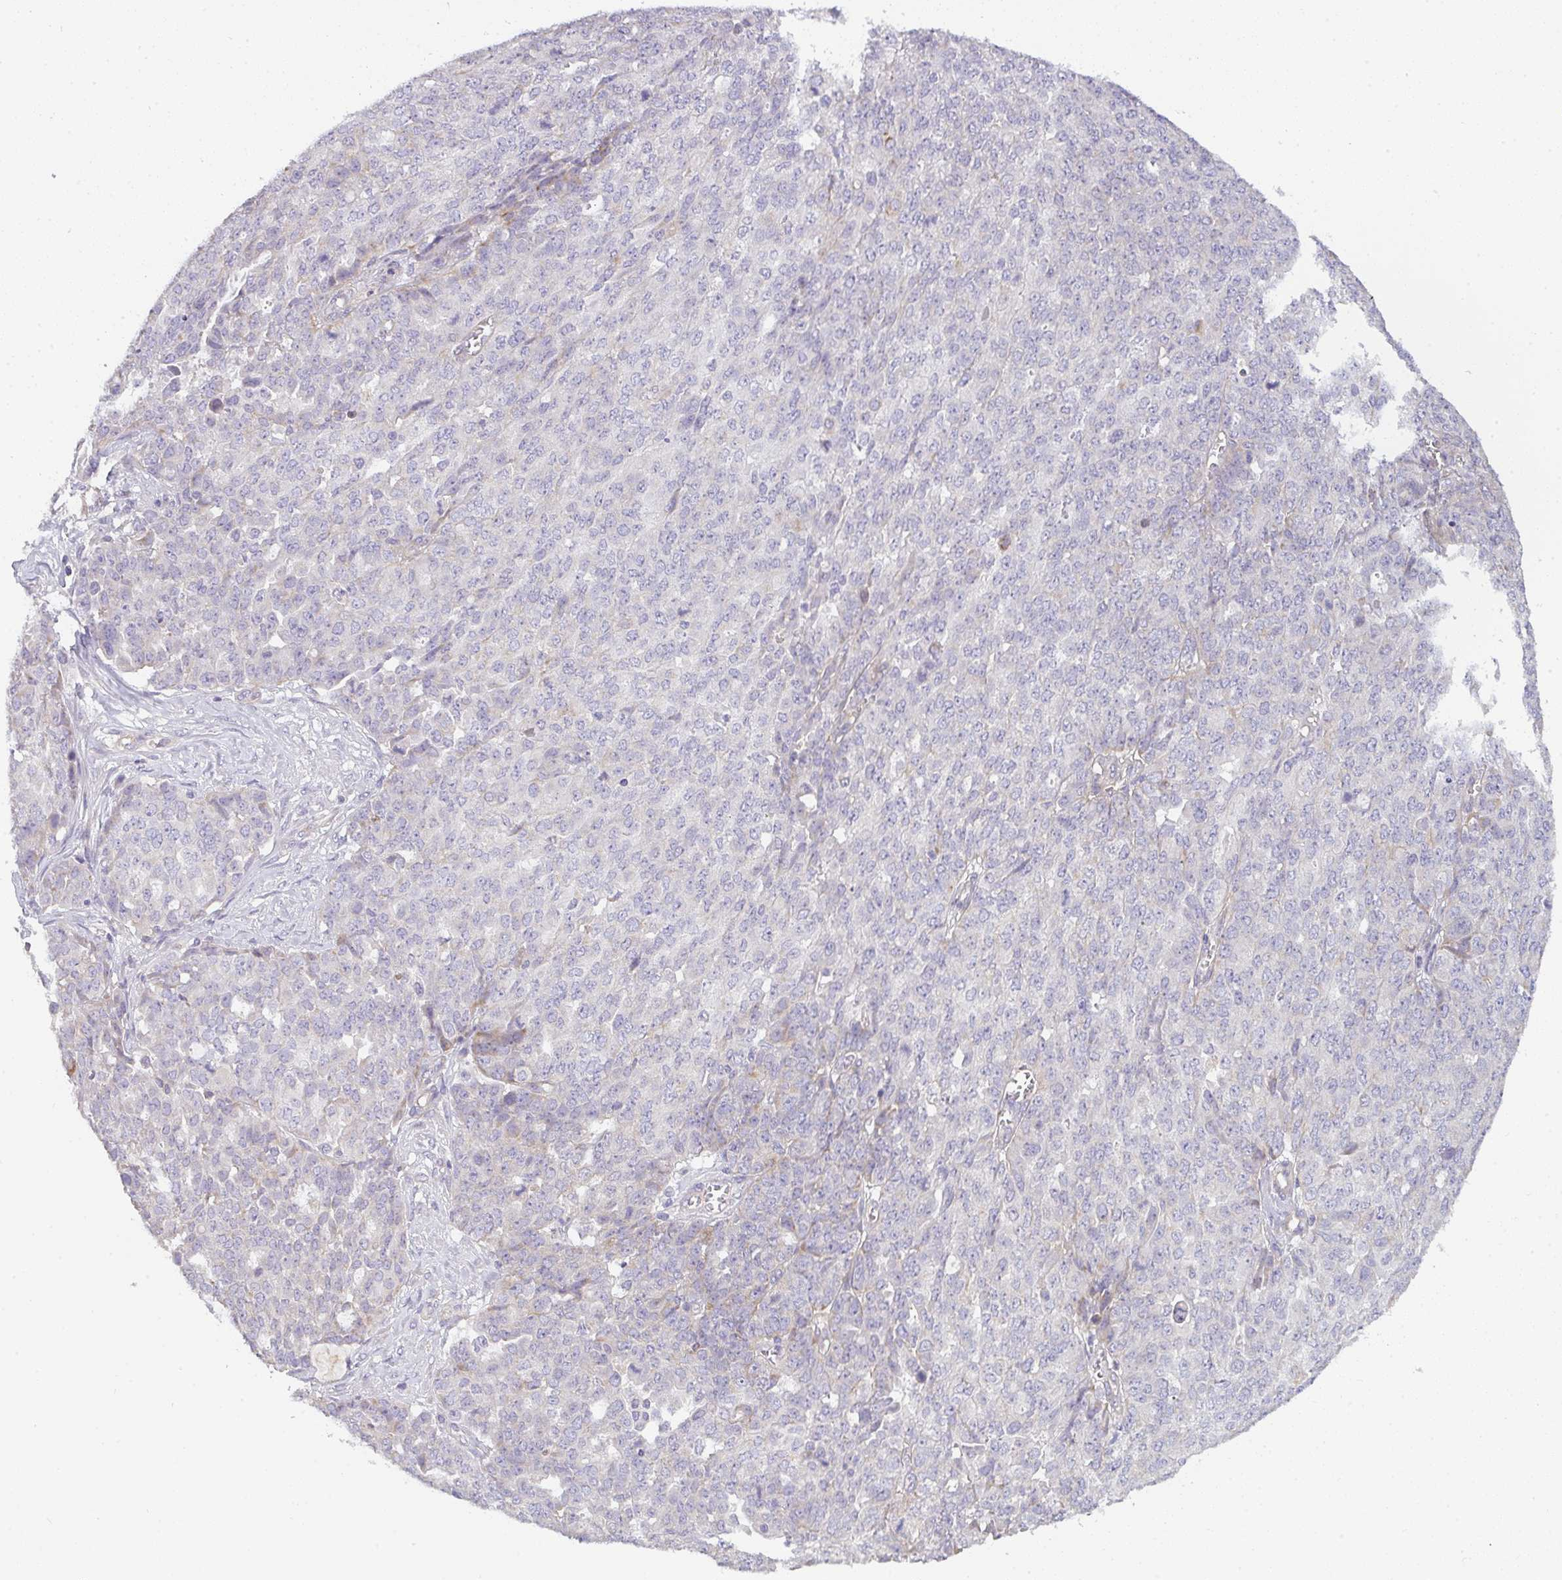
{"staining": {"intensity": "negative", "quantity": "none", "location": "none"}, "tissue": "ovarian cancer", "cell_type": "Tumor cells", "image_type": "cancer", "snomed": [{"axis": "morphology", "description": "Cystadenocarcinoma, serous, NOS"}, {"axis": "topography", "description": "Soft tissue"}, {"axis": "topography", "description": "Ovary"}], "caption": "This image is of ovarian cancer stained with immunohistochemistry (IHC) to label a protein in brown with the nuclei are counter-stained blue. There is no positivity in tumor cells.", "gene": "FILIP1", "patient": {"sex": "female", "age": 57}}